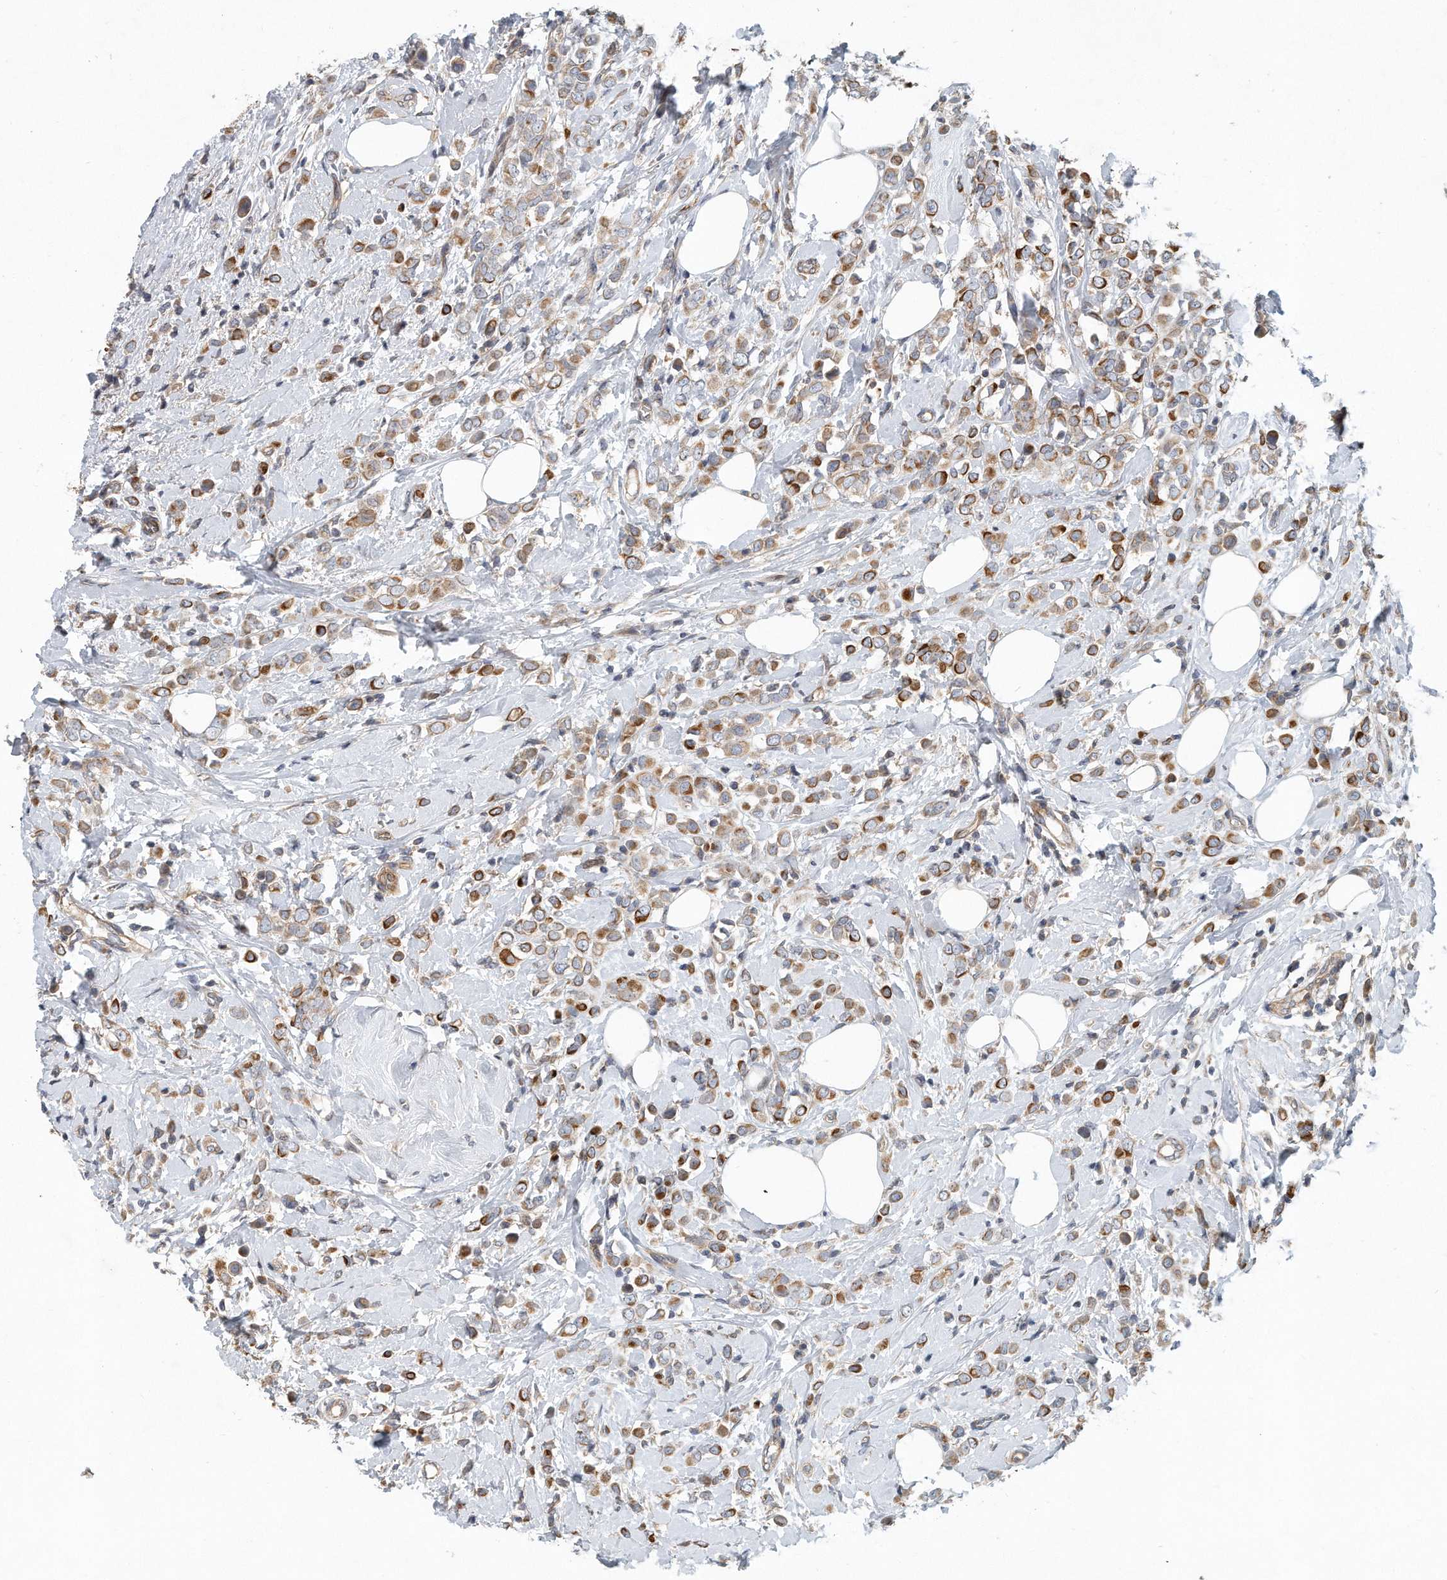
{"staining": {"intensity": "moderate", "quantity": ">75%", "location": "cytoplasmic/membranous"}, "tissue": "breast cancer", "cell_type": "Tumor cells", "image_type": "cancer", "snomed": [{"axis": "morphology", "description": "Lobular carcinoma"}, {"axis": "topography", "description": "Breast"}], "caption": "Immunohistochemistry (IHC) staining of breast lobular carcinoma, which reveals medium levels of moderate cytoplasmic/membranous staining in approximately >75% of tumor cells indicating moderate cytoplasmic/membranous protein staining. The staining was performed using DAB (brown) for protein detection and nuclei were counterstained in hematoxylin (blue).", "gene": "PCDH8", "patient": {"sex": "female", "age": 47}}